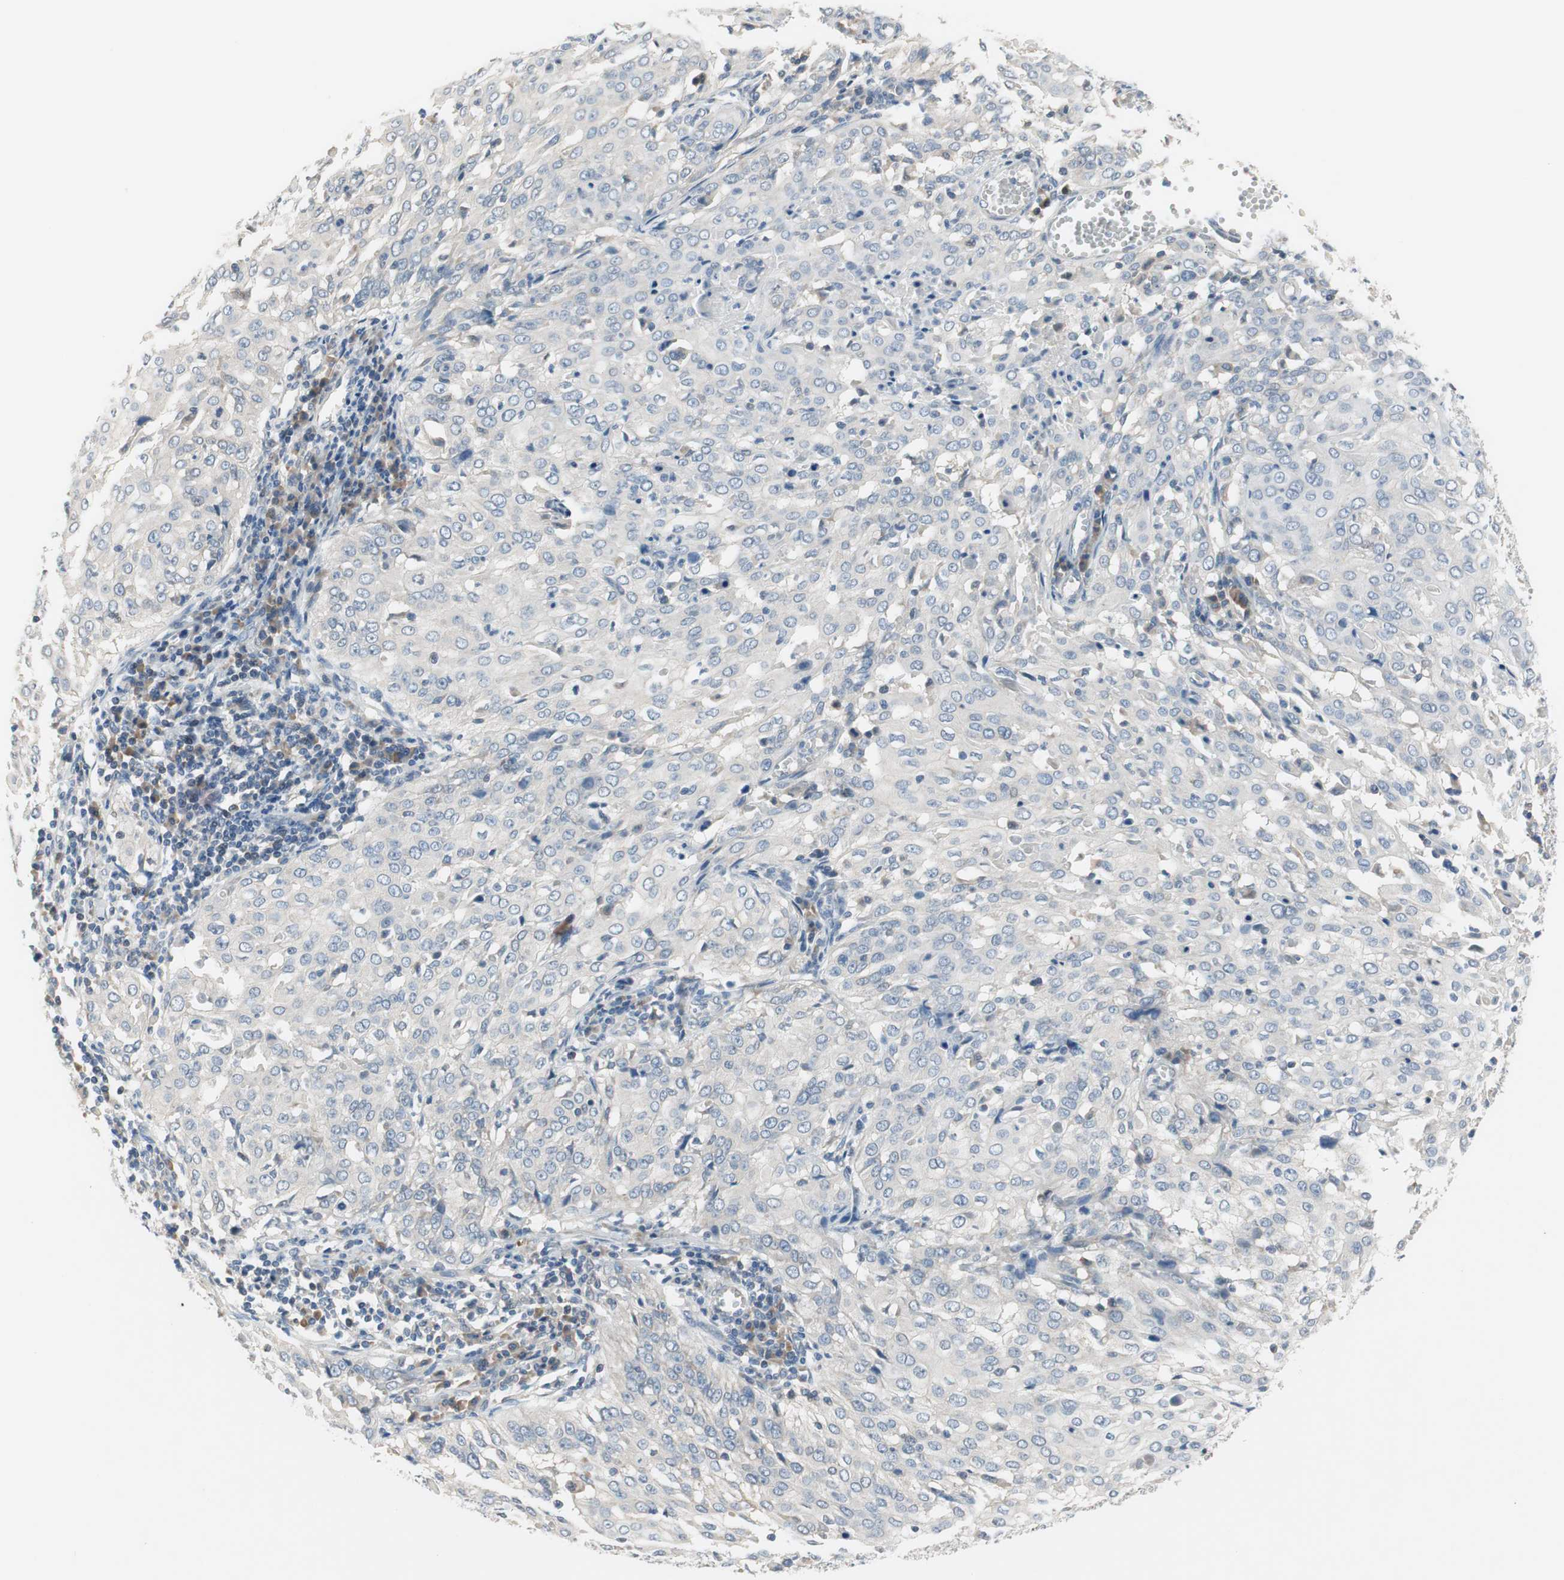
{"staining": {"intensity": "negative", "quantity": "none", "location": "none"}, "tissue": "cervical cancer", "cell_type": "Tumor cells", "image_type": "cancer", "snomed": [{"axis": "morphology", "description": "Squamous cell carcinoma, NOS"}, {"axis": "topography", "description": "Cervix"}], "caption": "IHC micrograph of squamous cell carcinoma (cervical) stained for a protein (brown), which shows no staining in tumor cells.", "gene": "TACR3", "patient": {"sex": "female", "age": 39}}